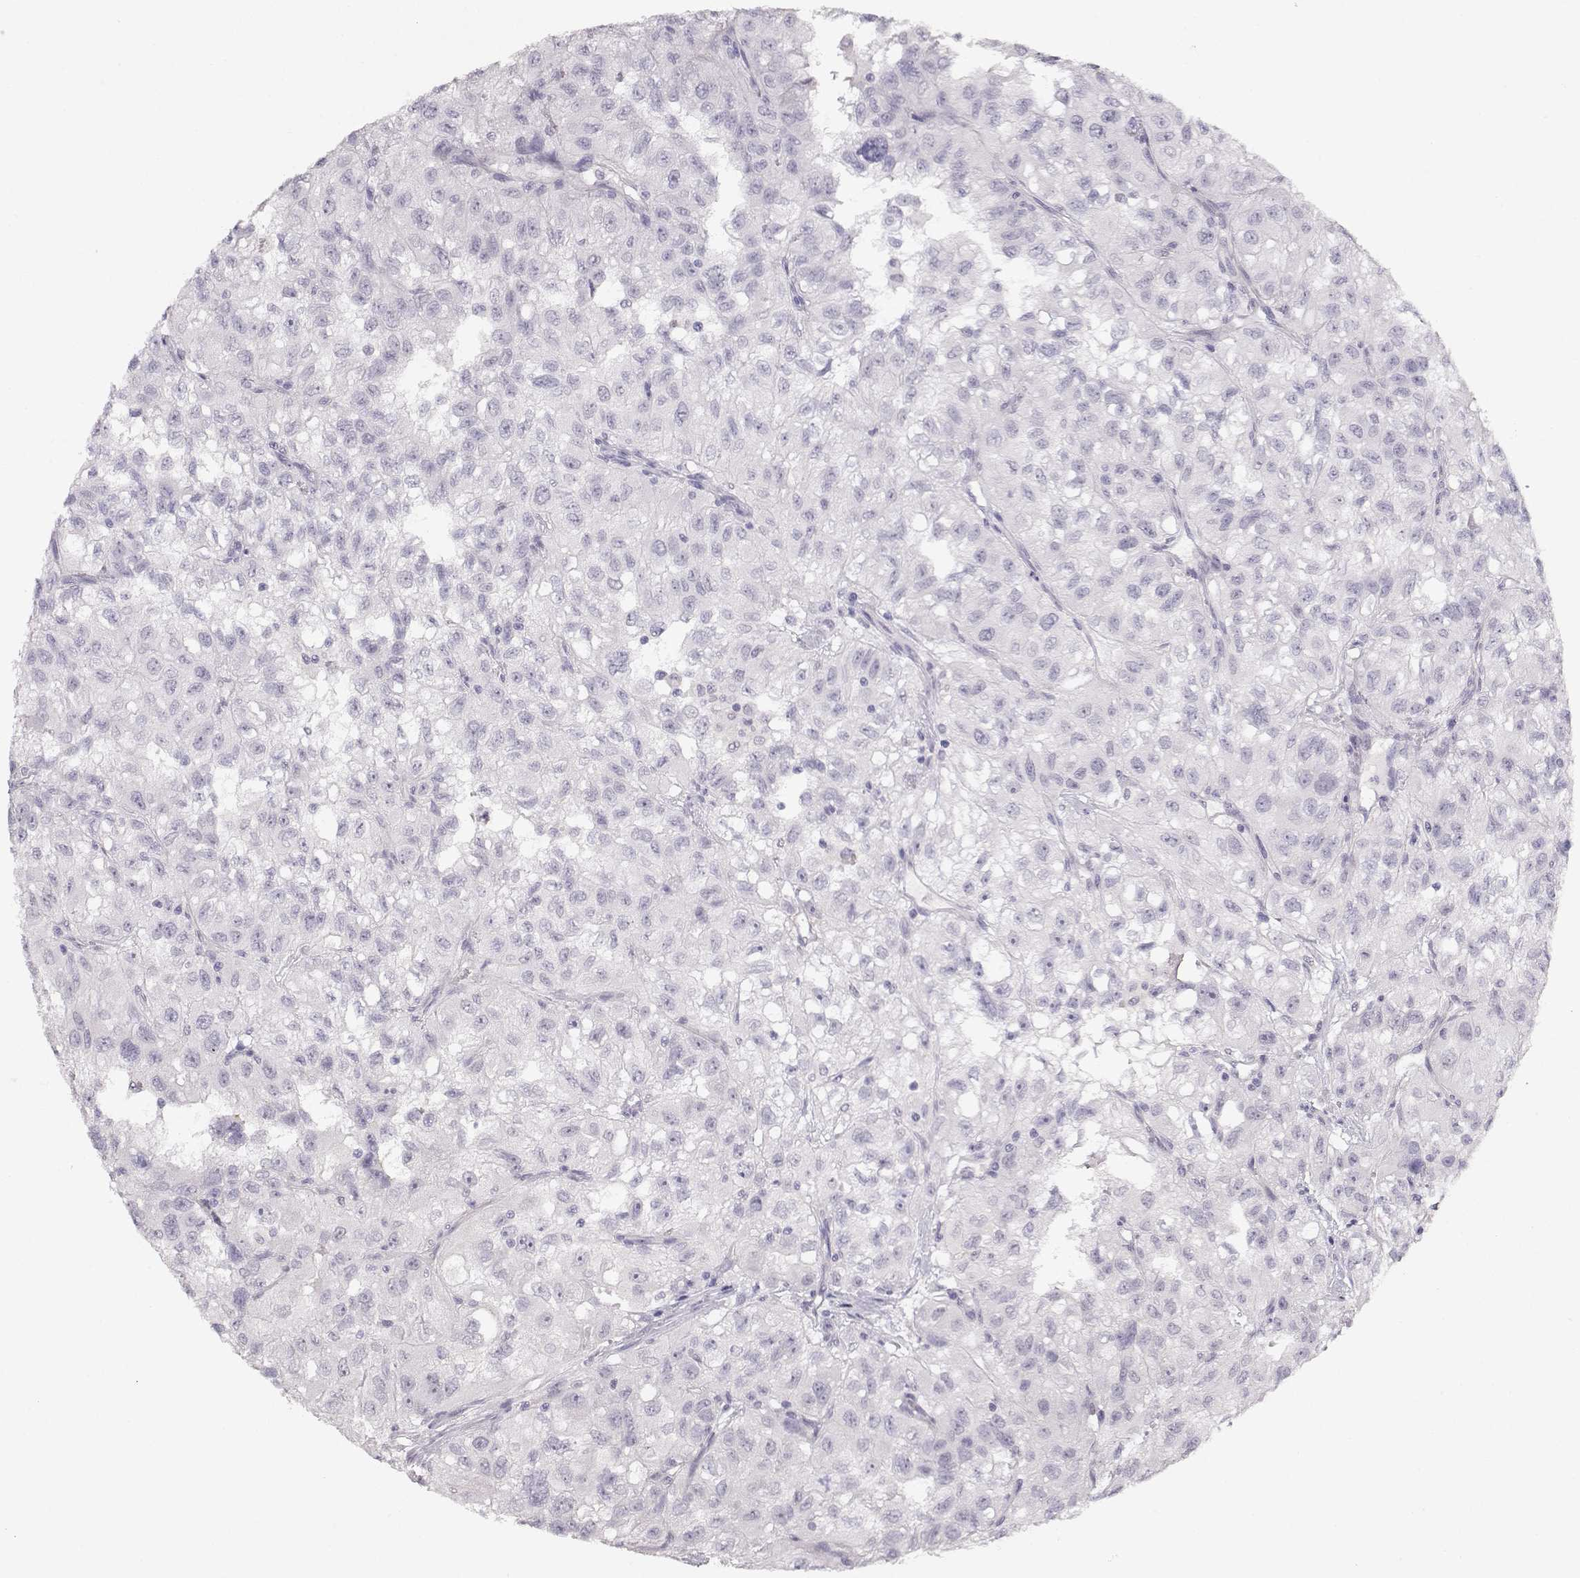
{"staining": {"intensity": "negative", "quantity": "none", "location": "none"}, "tissue": "renal cancer", "cell_type": "Tumor cells", "image_type": "cancer", "snomed": [{"axis": "morphology", "description": "Adenocarcinoma, NOS"}, {"axis": "topography", "description": "Kidney"}], "caption": "Immunohistochemistry photomicrograph of adenocarcinoma (renal) stained for a protein (brown), which reveals no positivity in tumor cells.", "gene": "IMPG1", "patient": {"sex": "male", "age": 64}}